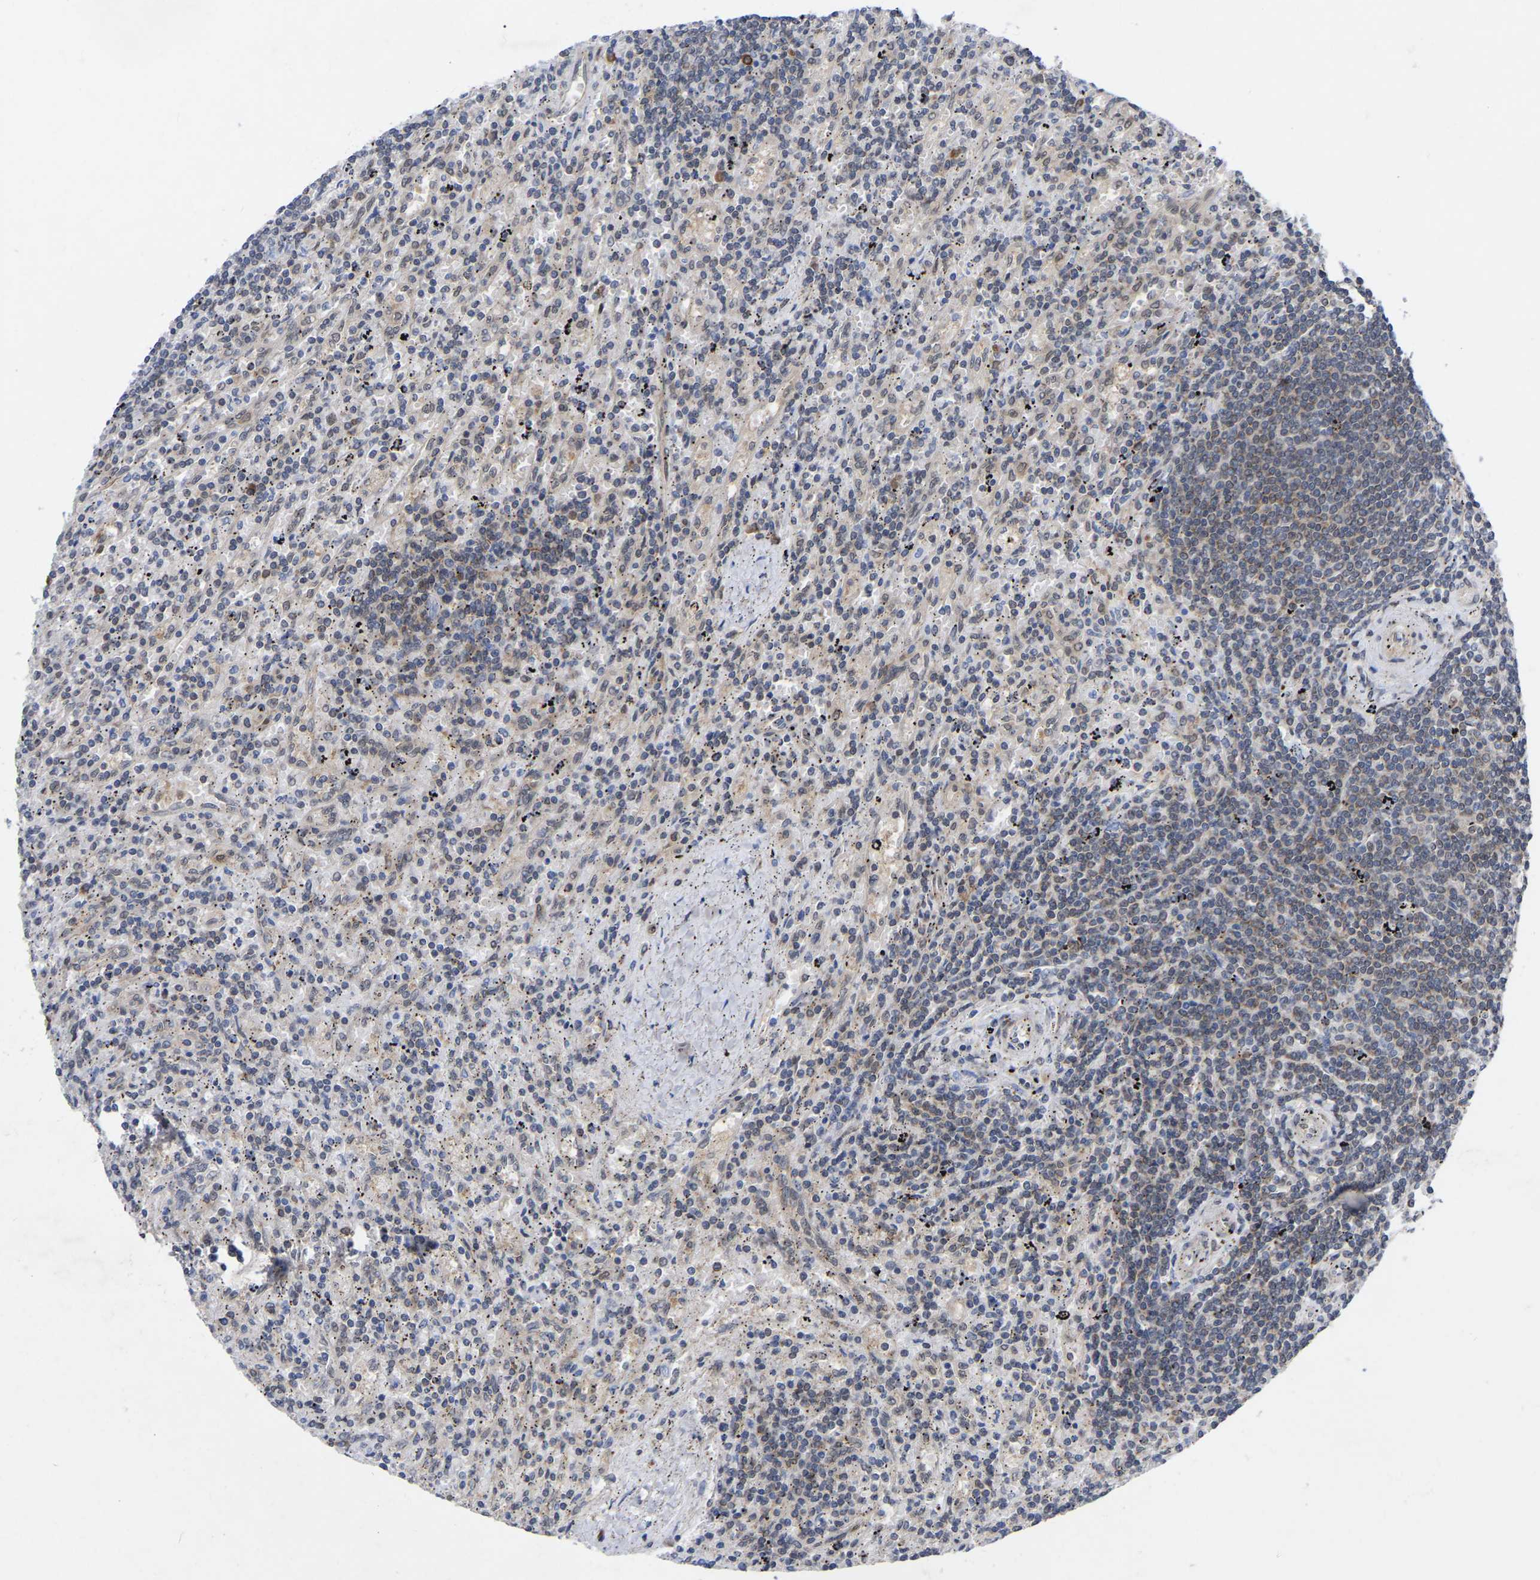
{"staining": {"intensity": "weak", "quantity": "<25%", "location": "cytoplasmic/membranous"}, "tissue": "lymphoma", "cell_type": "Tumor cells", "image_type": "cancer", "snomed": [{"axis": "morphology", "description": "Malignant lymphoma, non-Hodgkin's type, Low grade"}, {"axis": "topography", "description": "Spleen"}], "caption": "IHC photomicrograph of low-grade malignant lymphoma, non-Hodgkin's type stained for a protein (brown), which shows no positivity in tumor cells.", "gene": "UBE4B", "patient": {"sex": "male", "age": 76}}